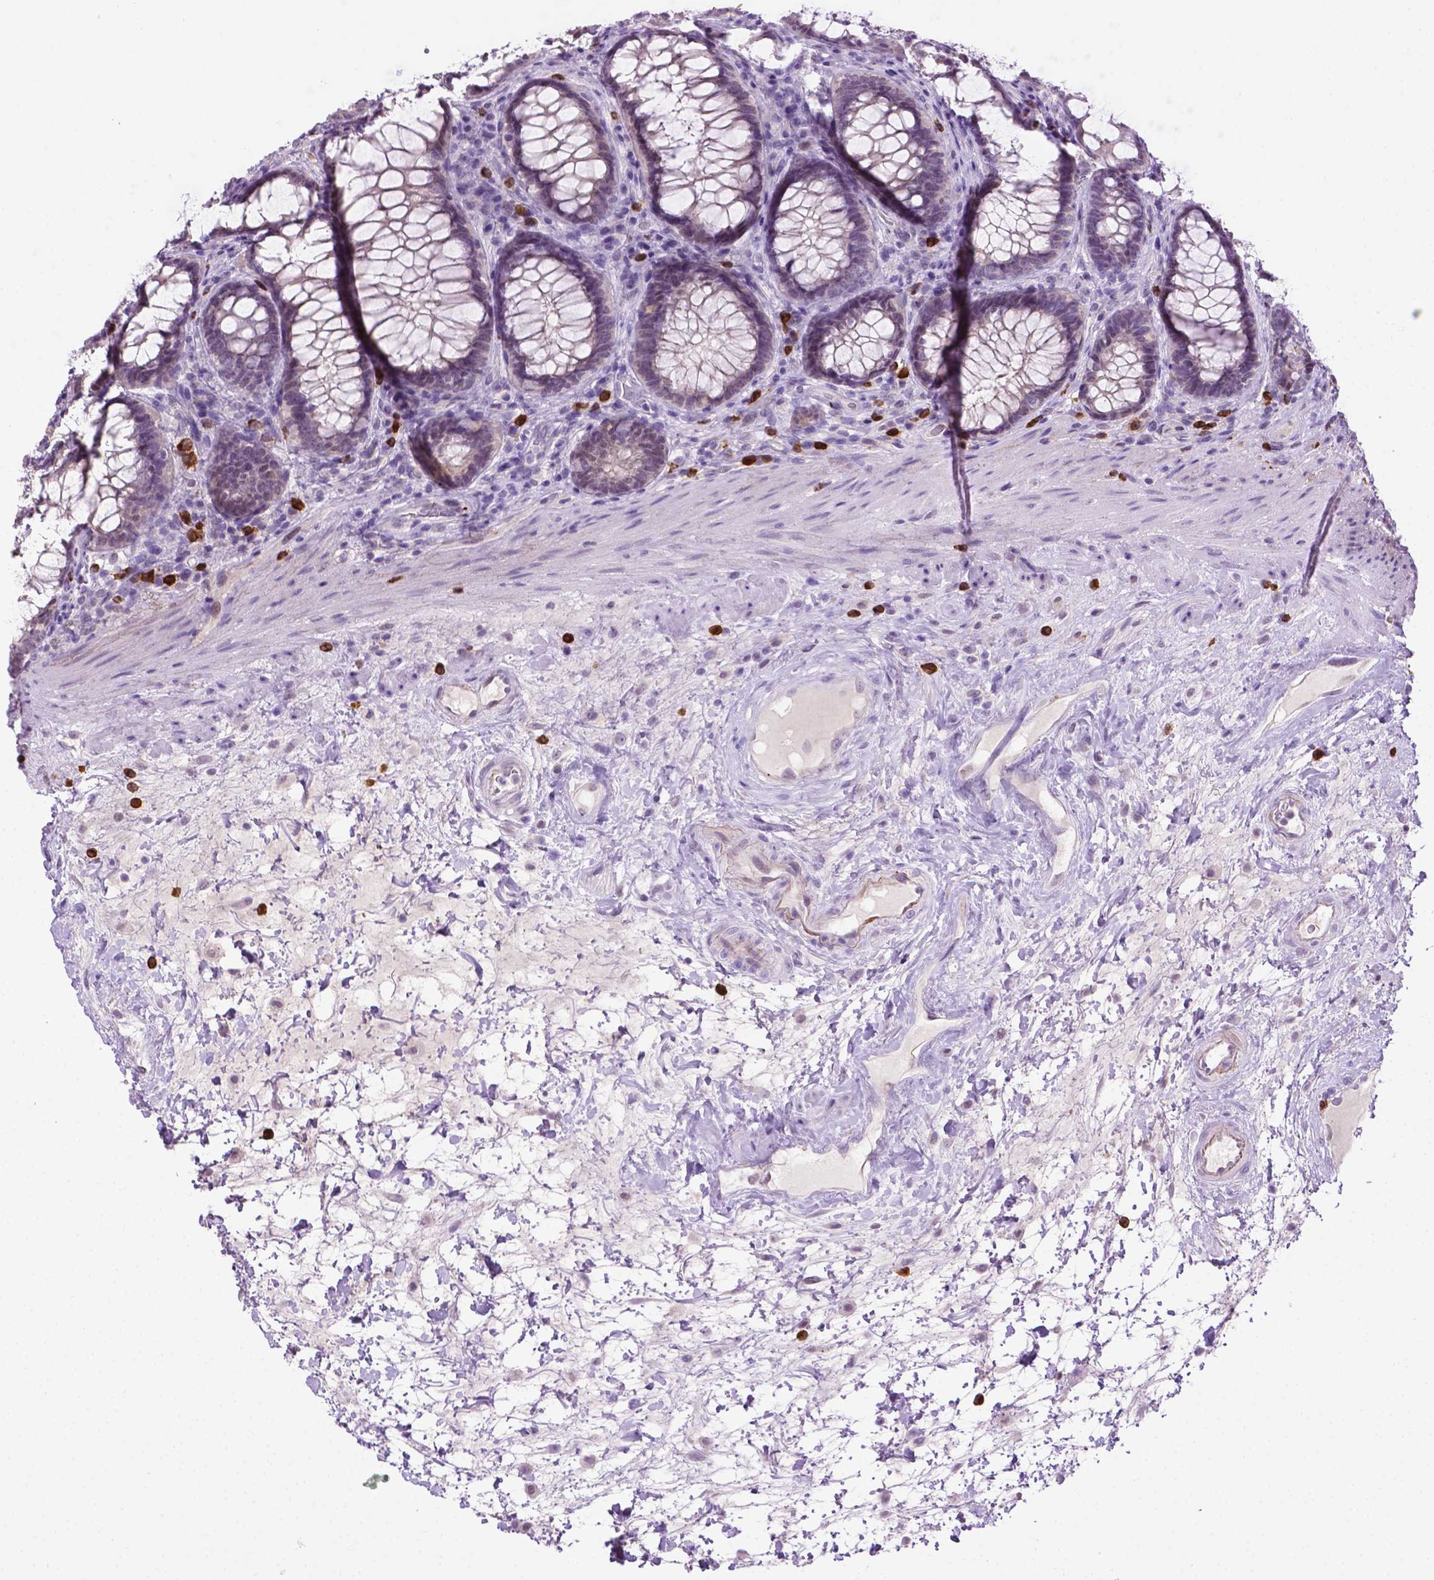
{"staining": {"intensity": "negative", "quantity": "none", "location": "none"}, "tissue": "rectum", "cell_type": "Glandular cells", "image_type": "normal", "snomed": [{"axis": "morphology", "description": "Normal tissue, NOS"}, {"axis": "topography", "description": "Rectum"}], "caption": "An immunohistochemistry photomicrograph of normal rectum is shown. There is no staining in glandular cells of rectum. (Stains: DAB immunohistochemistry (IHC) with hematoxylin counter stain, Microscopy: brightfield microscopy at high magnification).", "gene": "MMP27", "patient": {"sex": "male", "age": 72}}